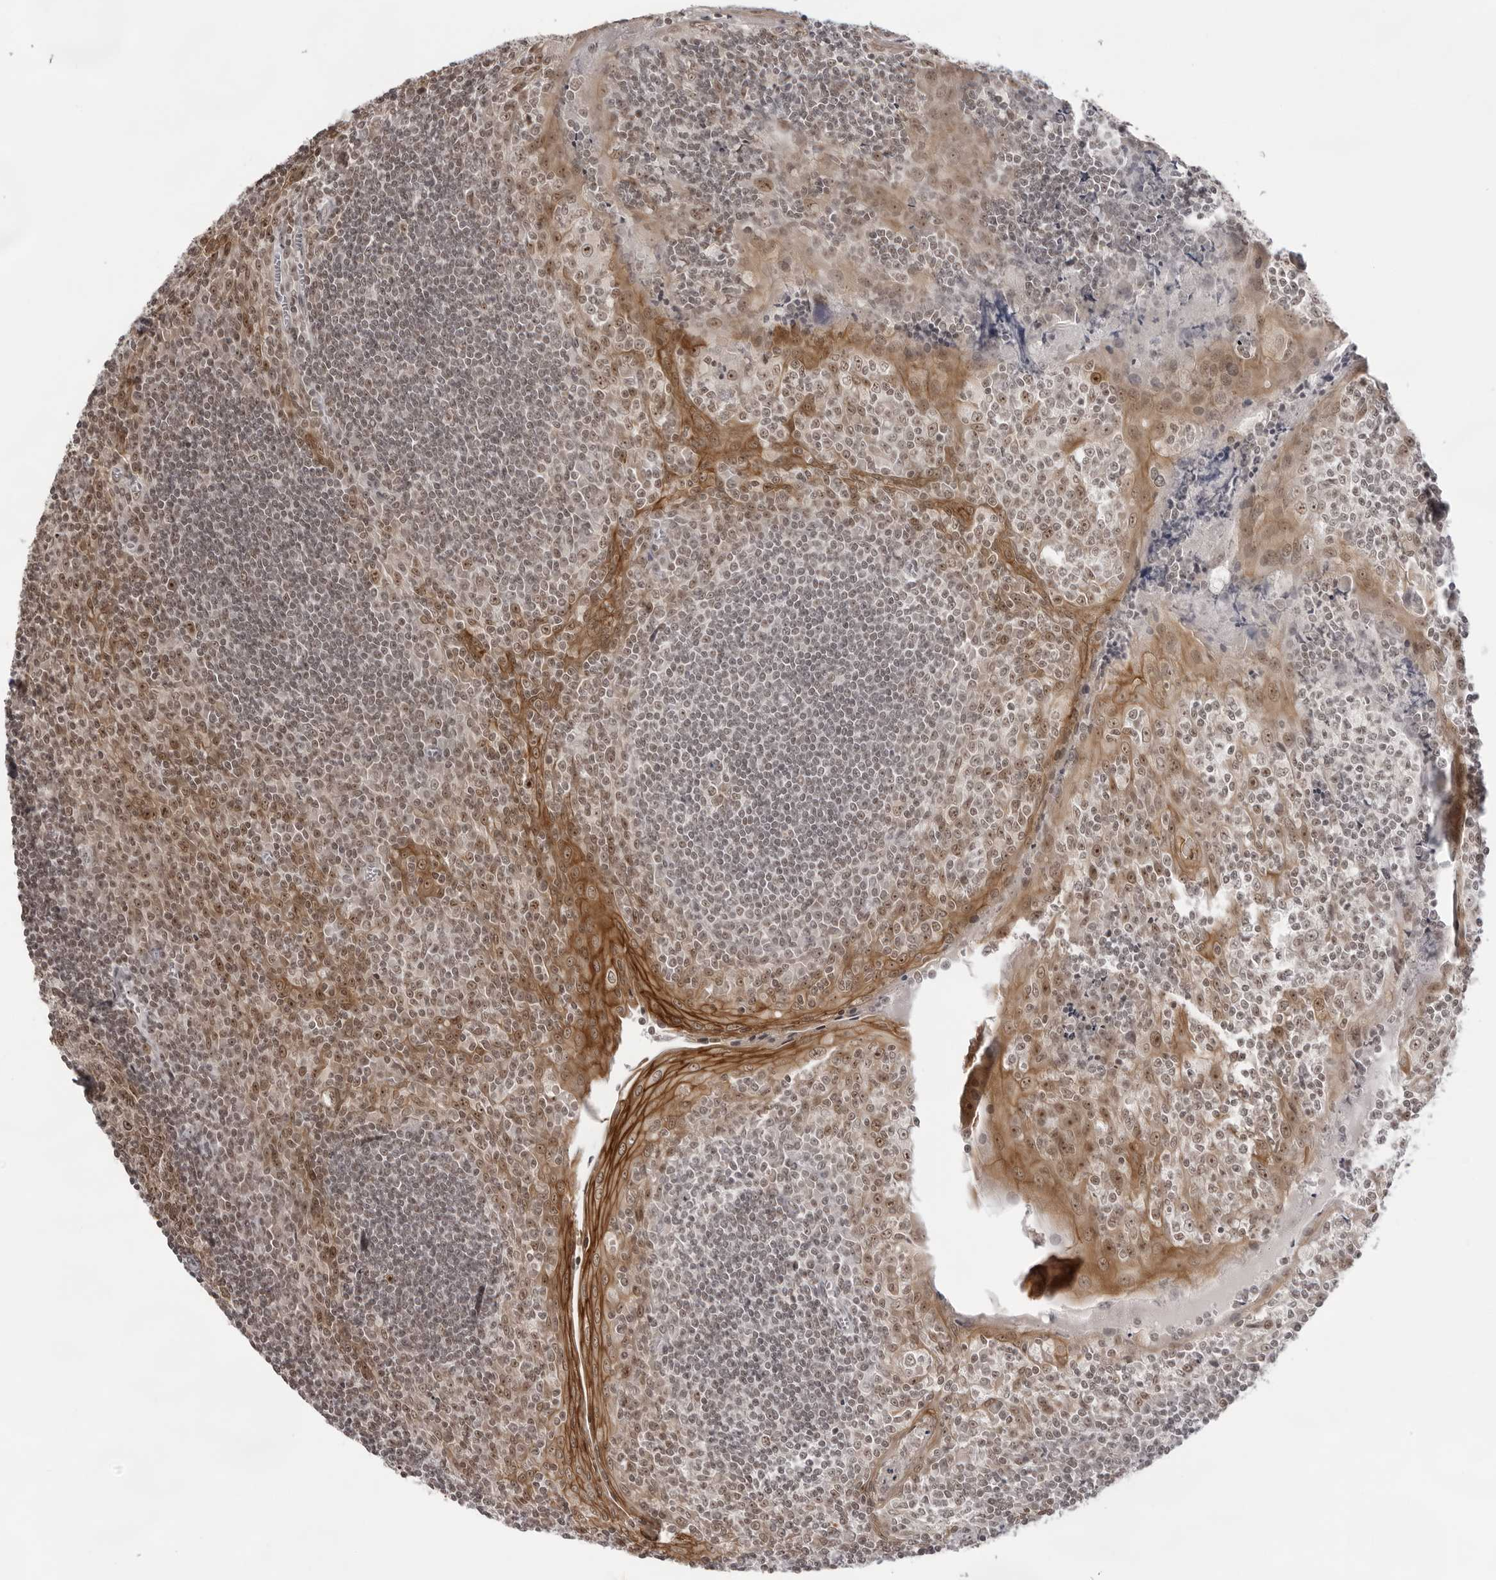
{"staining": {"intensity": "moderate", "quantity": ">75%", "location": "cytoplasmic/membranous,nuclear"}, "tissue": "tonsil", "cell_type": "Germinal center cells", "image_type": "normal", "snomed": [{"axis": "morphology", "description": "Normal tissue, NOS"}, {"axis": "topography", "description": "Tonsil"}], "caption": "Immunohistochemistry of unremarkable human tonsil displays medium levels of moderate cytoplasmic/membranous,nuclear positivity in about >75% of germinal center cells.", "gene": "EXOSC10", "patient": {"sex": "male", "age": 27}}